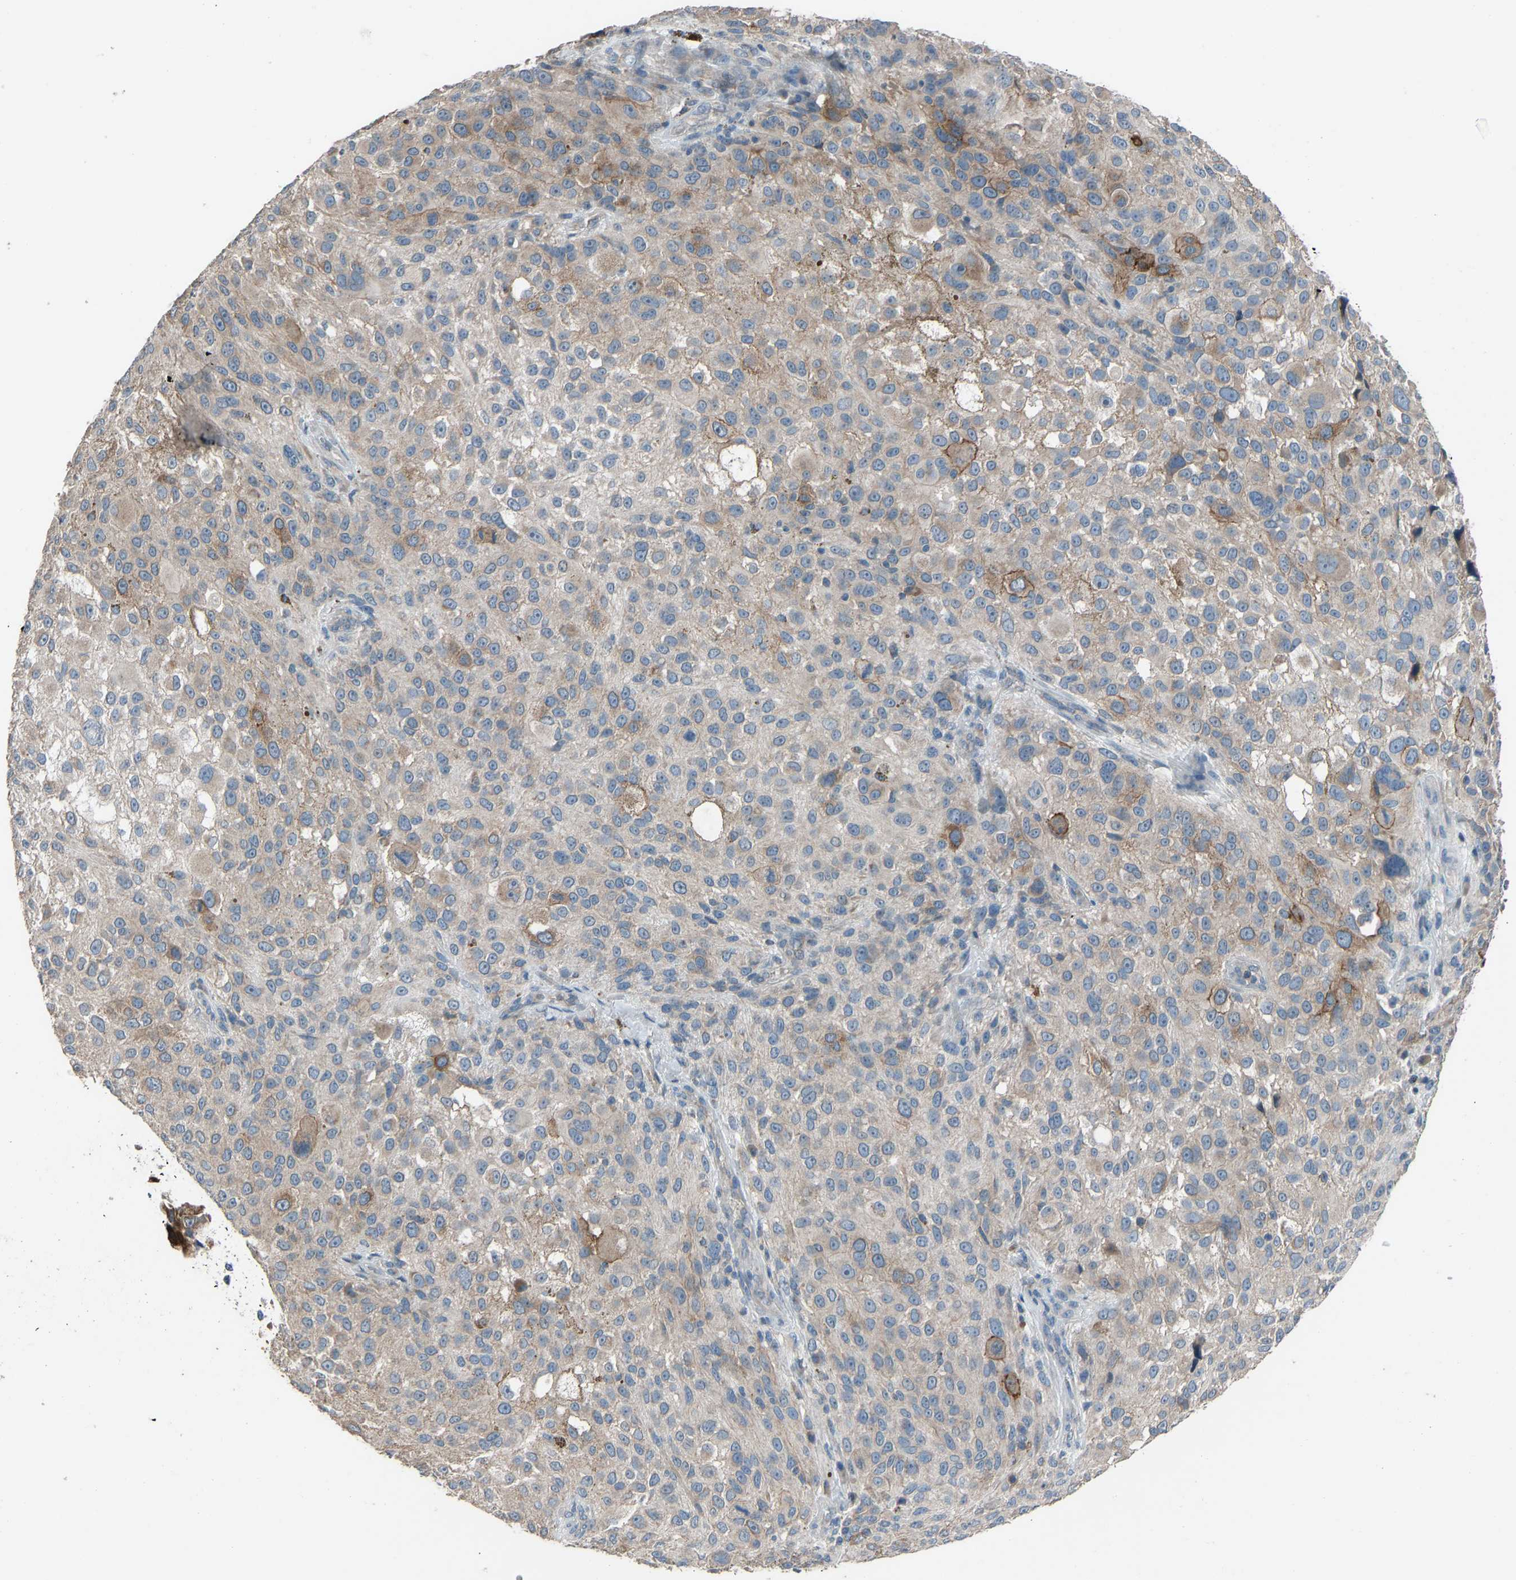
{"staining": {"intensity": "weak", "quantity": "<25%", "location": "cytoplasmic/membranous"}, "tissue": "melanoma", "cell_type": "Tumor cells", "image_type": "cancer", "snomed": [{"axis": "morphology", "description": "Necrosis, NOS"}, {"axis": "morphology", "description": "Malignant melanoma, NOS"}, {"axis": "topography", "description": "Skin"}], "caption": "Protein analysis of malignant melanoma displays no significant staining in tumor cells. (Brightfield microscopy of DAB (3,3'-diaminobenzidine) immunohistochemistry (IHC) at high magnification).", "gene": "TGFBR3", "patient": {"sex": "female", "age": 87}}